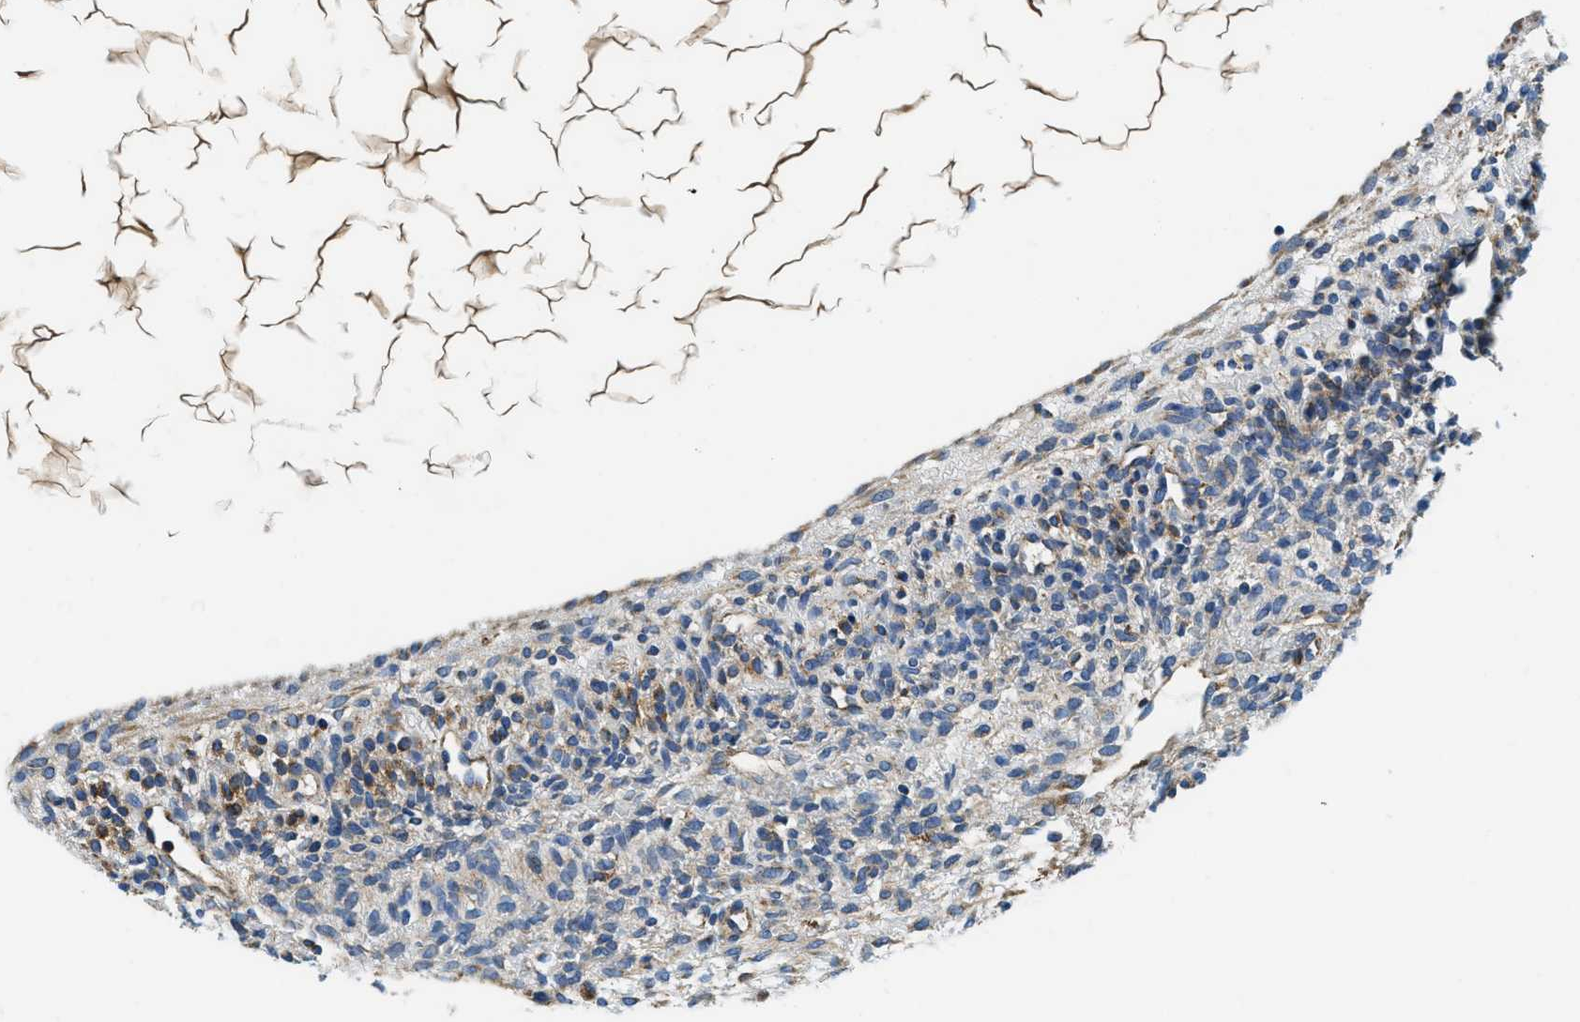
{"staining": {"intensity": "weak", "quantity": "<25%", "location": "cytoplasmic/membranous"}, "tissue": "ovary", "cell_type": "Ovarian stroma cells", "image_type": "normal", "snomed": [{"axis": "morphology", "description": "Normal tissue, NOS"}, {"axis": "morphology", "description": "Cyst, NOS"}, {"axis": "topography", "description": "Ovary"}], "caption": "A high-resolution micrograph shows IHC staining of normal ovary, which reveals no significant positivity in ovarian stroma cells. (Immunohistochemistry, brightfield microscopy, high magnification).", "gene": "SAMD4B", "patient": {"sex": "female", "age": 18}}